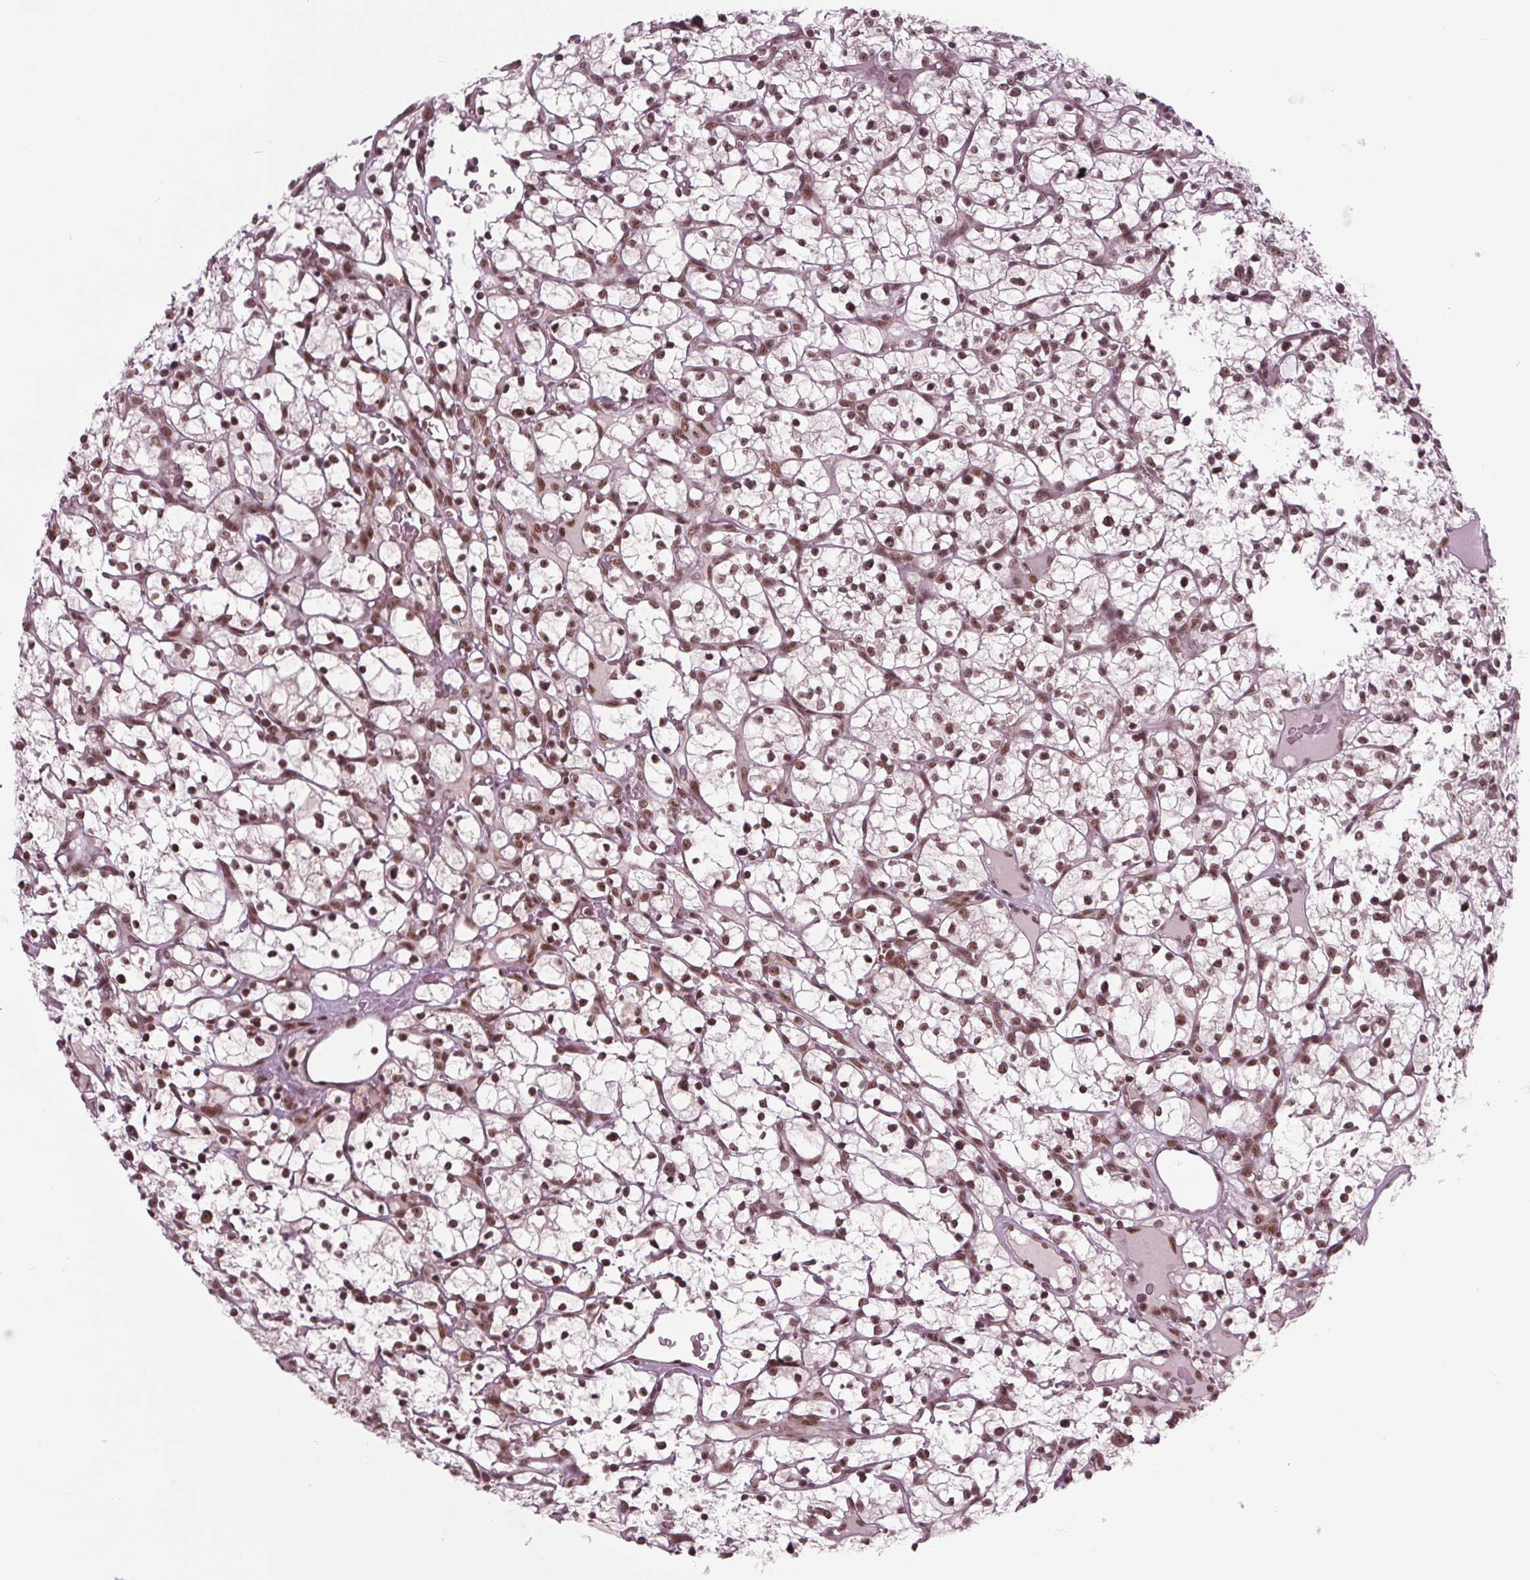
{"staining": {"intensity": "moderate", "quantity": ">75%", "location": "nuclear"}, "tissue": "renal cancer", "cell_type": "Tumor cells", "image_type": "cancer", "snomed": [{"axis": "morphology", "description": "Adenocarcinoma, NOS"}, {"axis": "topography", "description": "Kidney"}], "caption": "Human adenocarcinoma (renal) stained for a protein (brown) reveals moderate nuclear positive expression in approximately >75% of tumor cells.", "gene": "DDX41", "patient": {"sex": "female", "age": 64}}